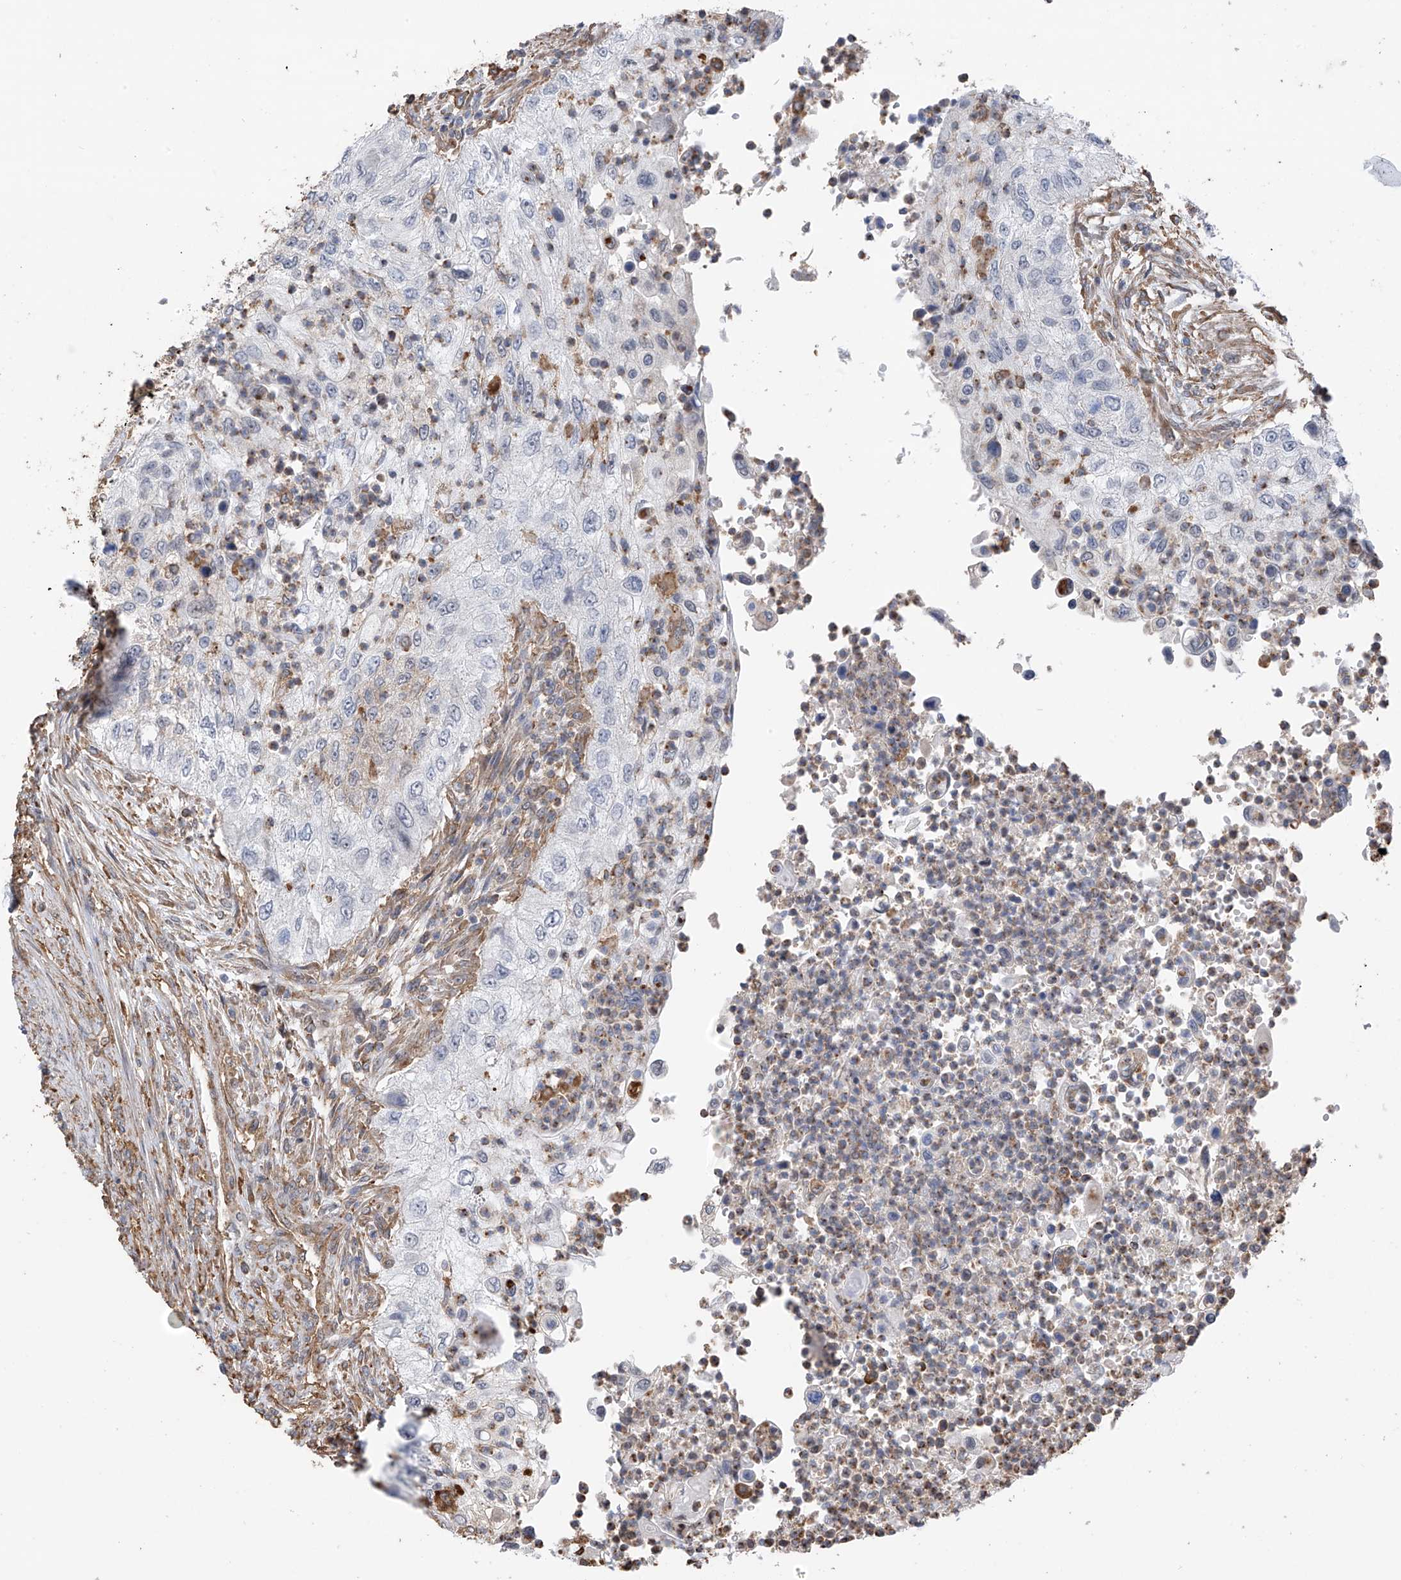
{"staining": {"intensity": "negative", "quantity": "none", "location": "none"}, "tissue": "urothelial cancer", "cell_type": "Tumor cells", "image_type": "cancer", "snomed": [{"axis": "morphology", "description": "Urothelial carcinoma, High grade"}, {"axis": "topography", "description": "Urinary bladder"}], "caption": "Image shows no significant protein expression in tumor cells of high-grade urothelial carcinoma.", "gene": "ZNF189", "patient": {"sex": "female", "age": 60}}